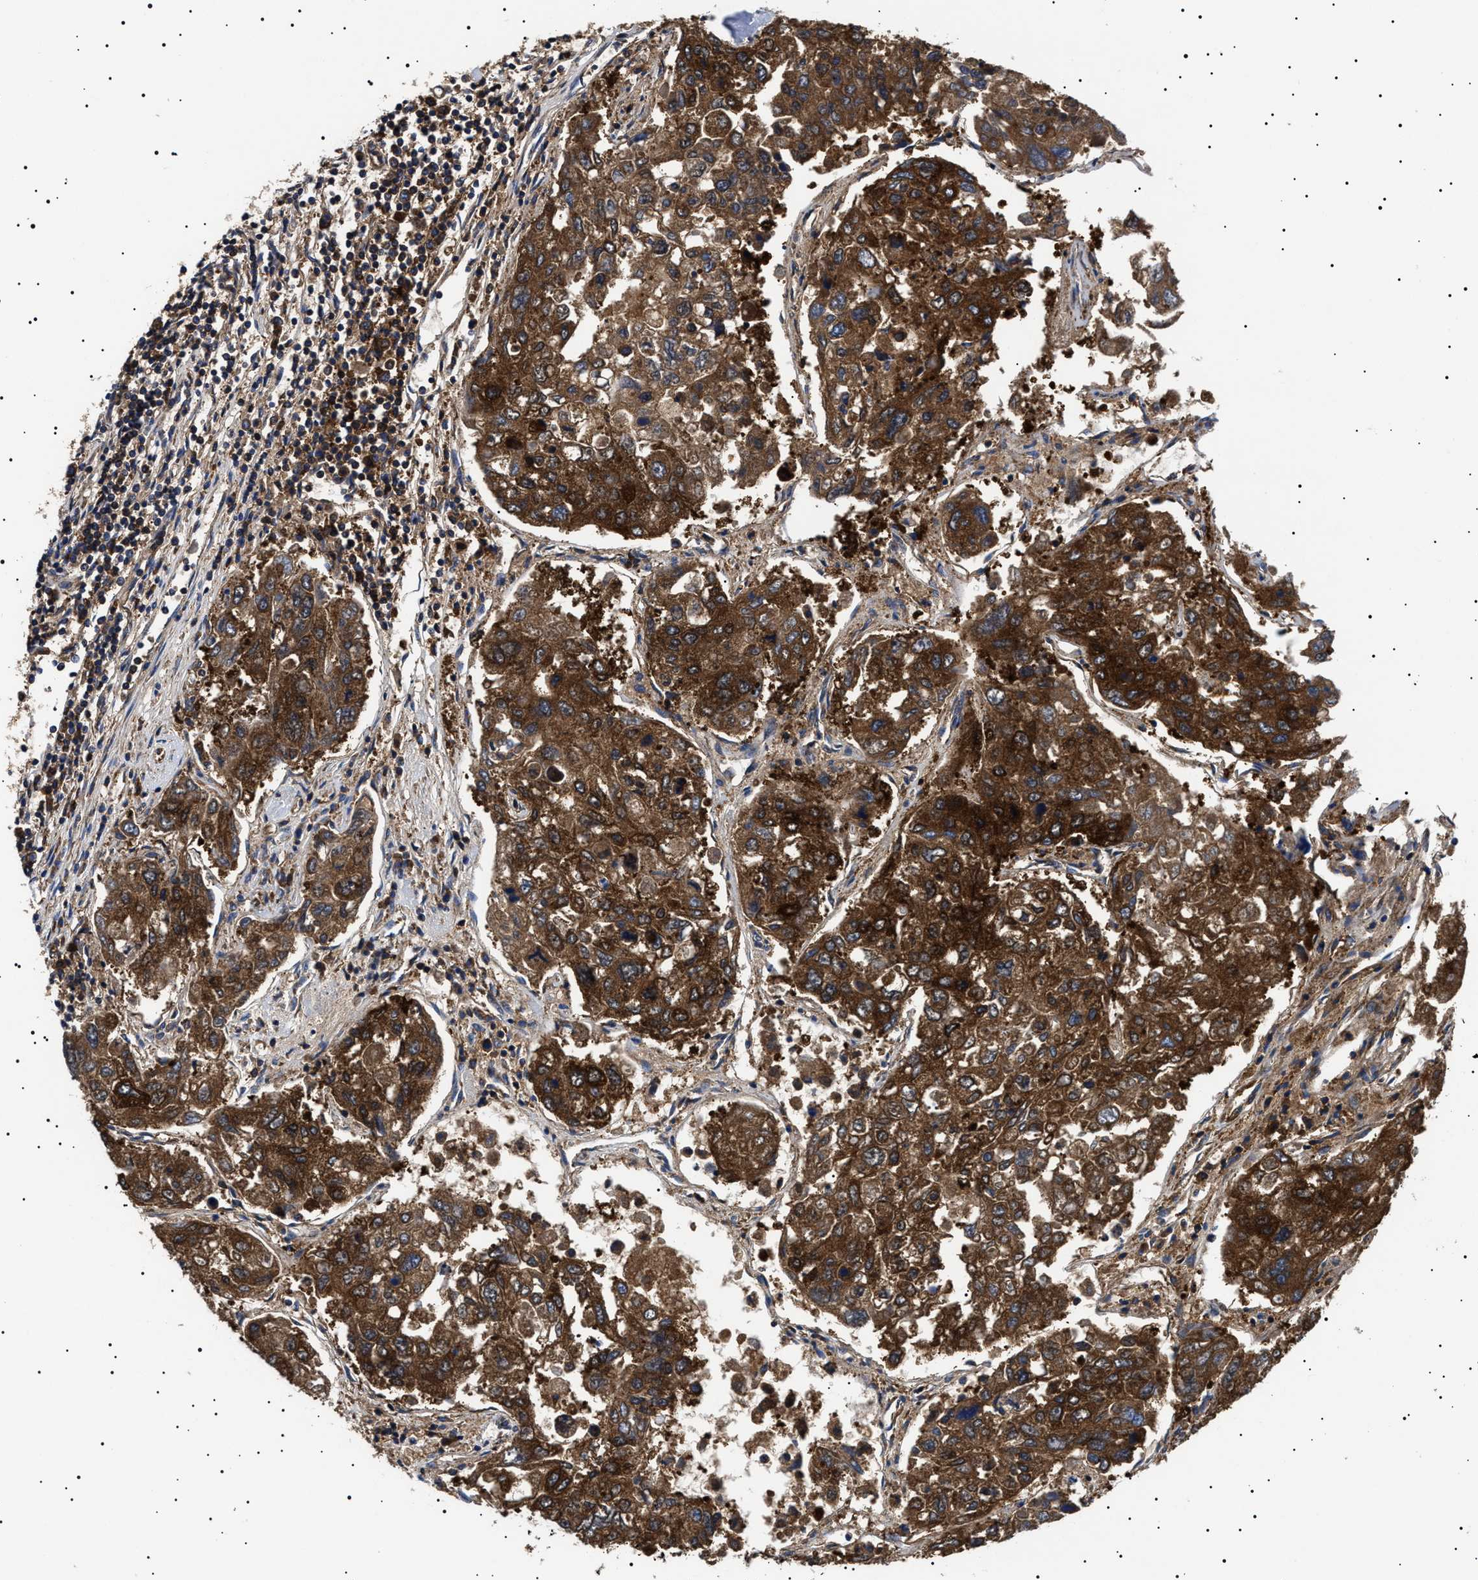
{"staining": {"intensity": "strong", "quantity": ">75%", "location": "cytoplasmic/membranous"}, "tissue": "urothelial cancer", "cell_type": "Tumor cells", "image_type": "cancer", "snomed": [{"axis": "morphology", "description": "Urothelial carcinoma, High grade"}, {"axis": "topography", "description": "Lymph node"}, {"axis": "topography", "description": "Urinary bladder"}], "caption": "Immunohistochemical staining of human urothelial cancer displays high levels of strong cytoplasmic/membranous expression in approximately >75% of tumor cells.", "gene": "TPP2", "patient": {"sex": "male", "age": 51}}